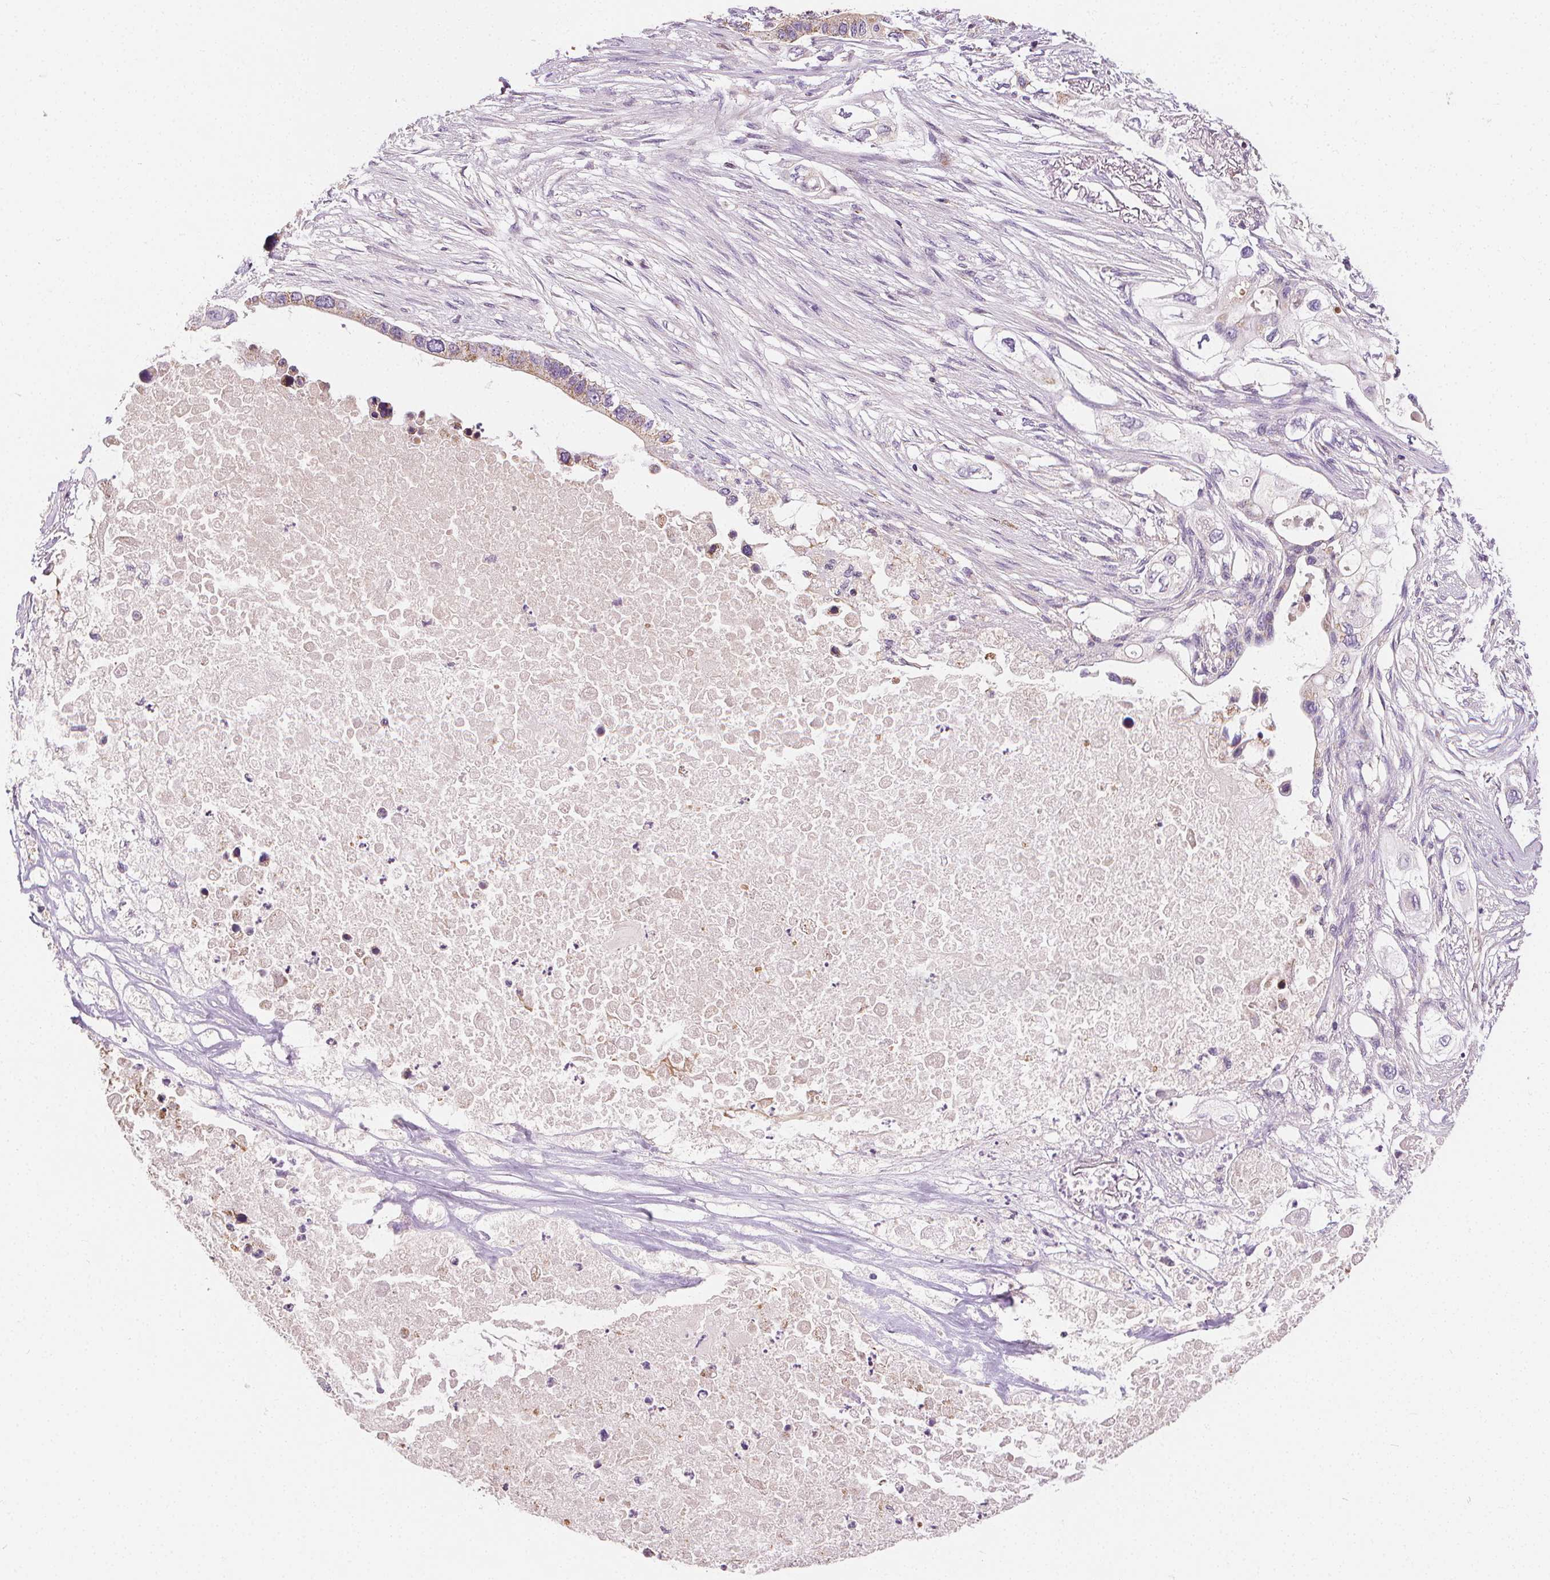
{"staining": {"intensity": "weak", "quantity": "25%-75%", "location": "cytoplasmic/membranous"}, "tissue": "pancreatic cancer", "cell_type": "Tumor cells", "image_type": "cancer", "snomed": [{"axis": "morphology", "description": "Adenocarcinoma, NOS"}, {"axis": "topography", "description": "Pancreas"}], "caption": "Pancreatic adenocarcinoma stained for a protein (brown) displays weak cytoplasmic/membranous positive staining in approximately 25%-75% of tumor cells.", "gene": "RAB20", "patient": {"sex": "female", "age": 63}}